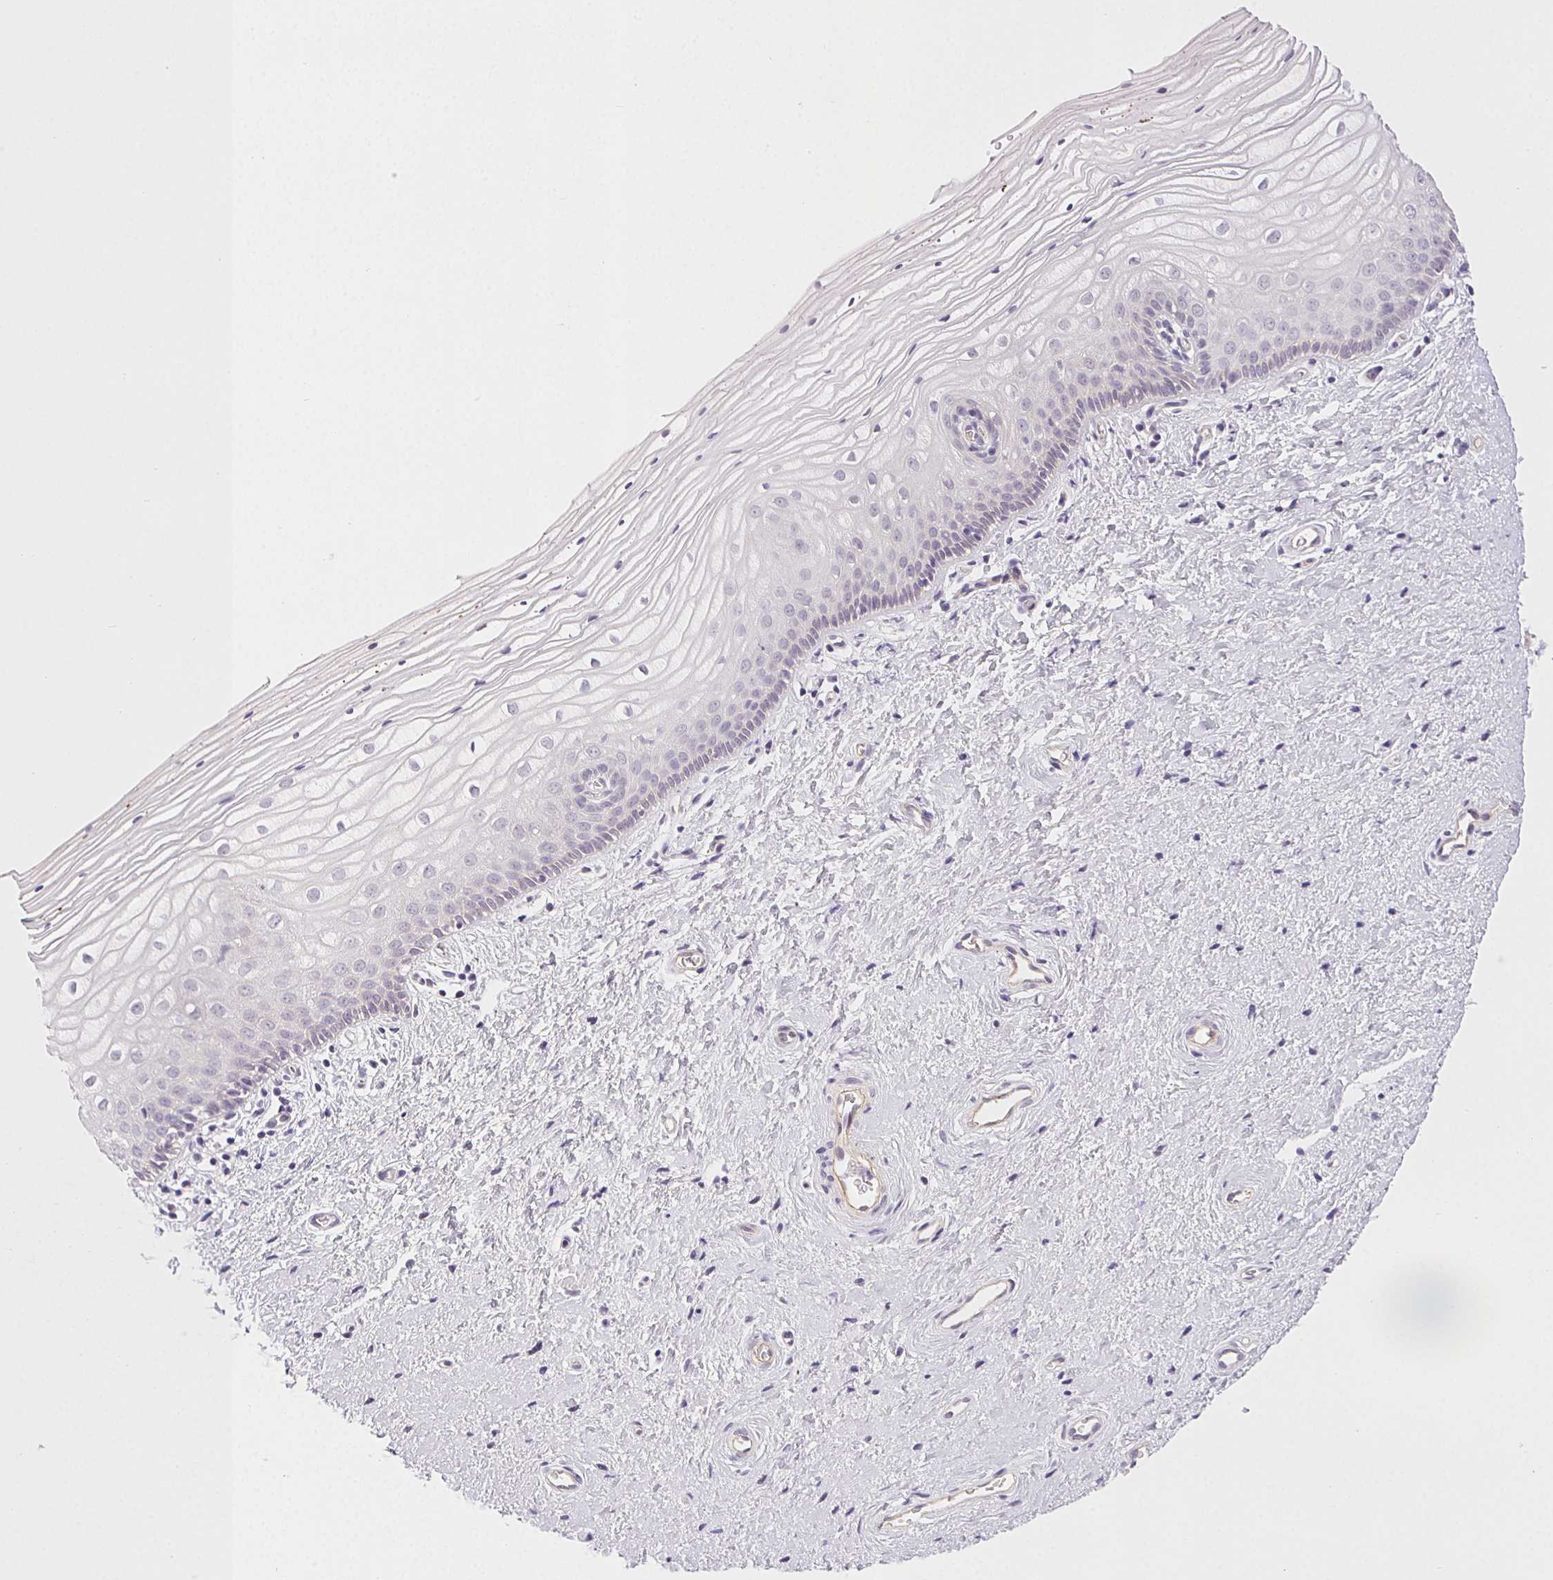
{"staining": {"intensity": "negative", "quantity": "none", "location": "none"}, "tissue": "vagina", "cell_type": "Squamous epithelial cells", "image_type": "normal", "snomed": [{"axis": "morphology", "description": "Normal tissue, NOS"}, {"axis": "topography", "description": "Vagina"}], "caption": "A high-resolution micrograph shows immunohistochemistry (IHC) staining of unremarkable vagina, which demonstrates no significant expression in squamous epithelial cells. (DAB (3,3'-diaminobenzidine) immunohistochemistry (IHC) with hematoxylin counter stain).", "gene": "CSN1S1", "patient": {"sex": "female", "age": 39}}